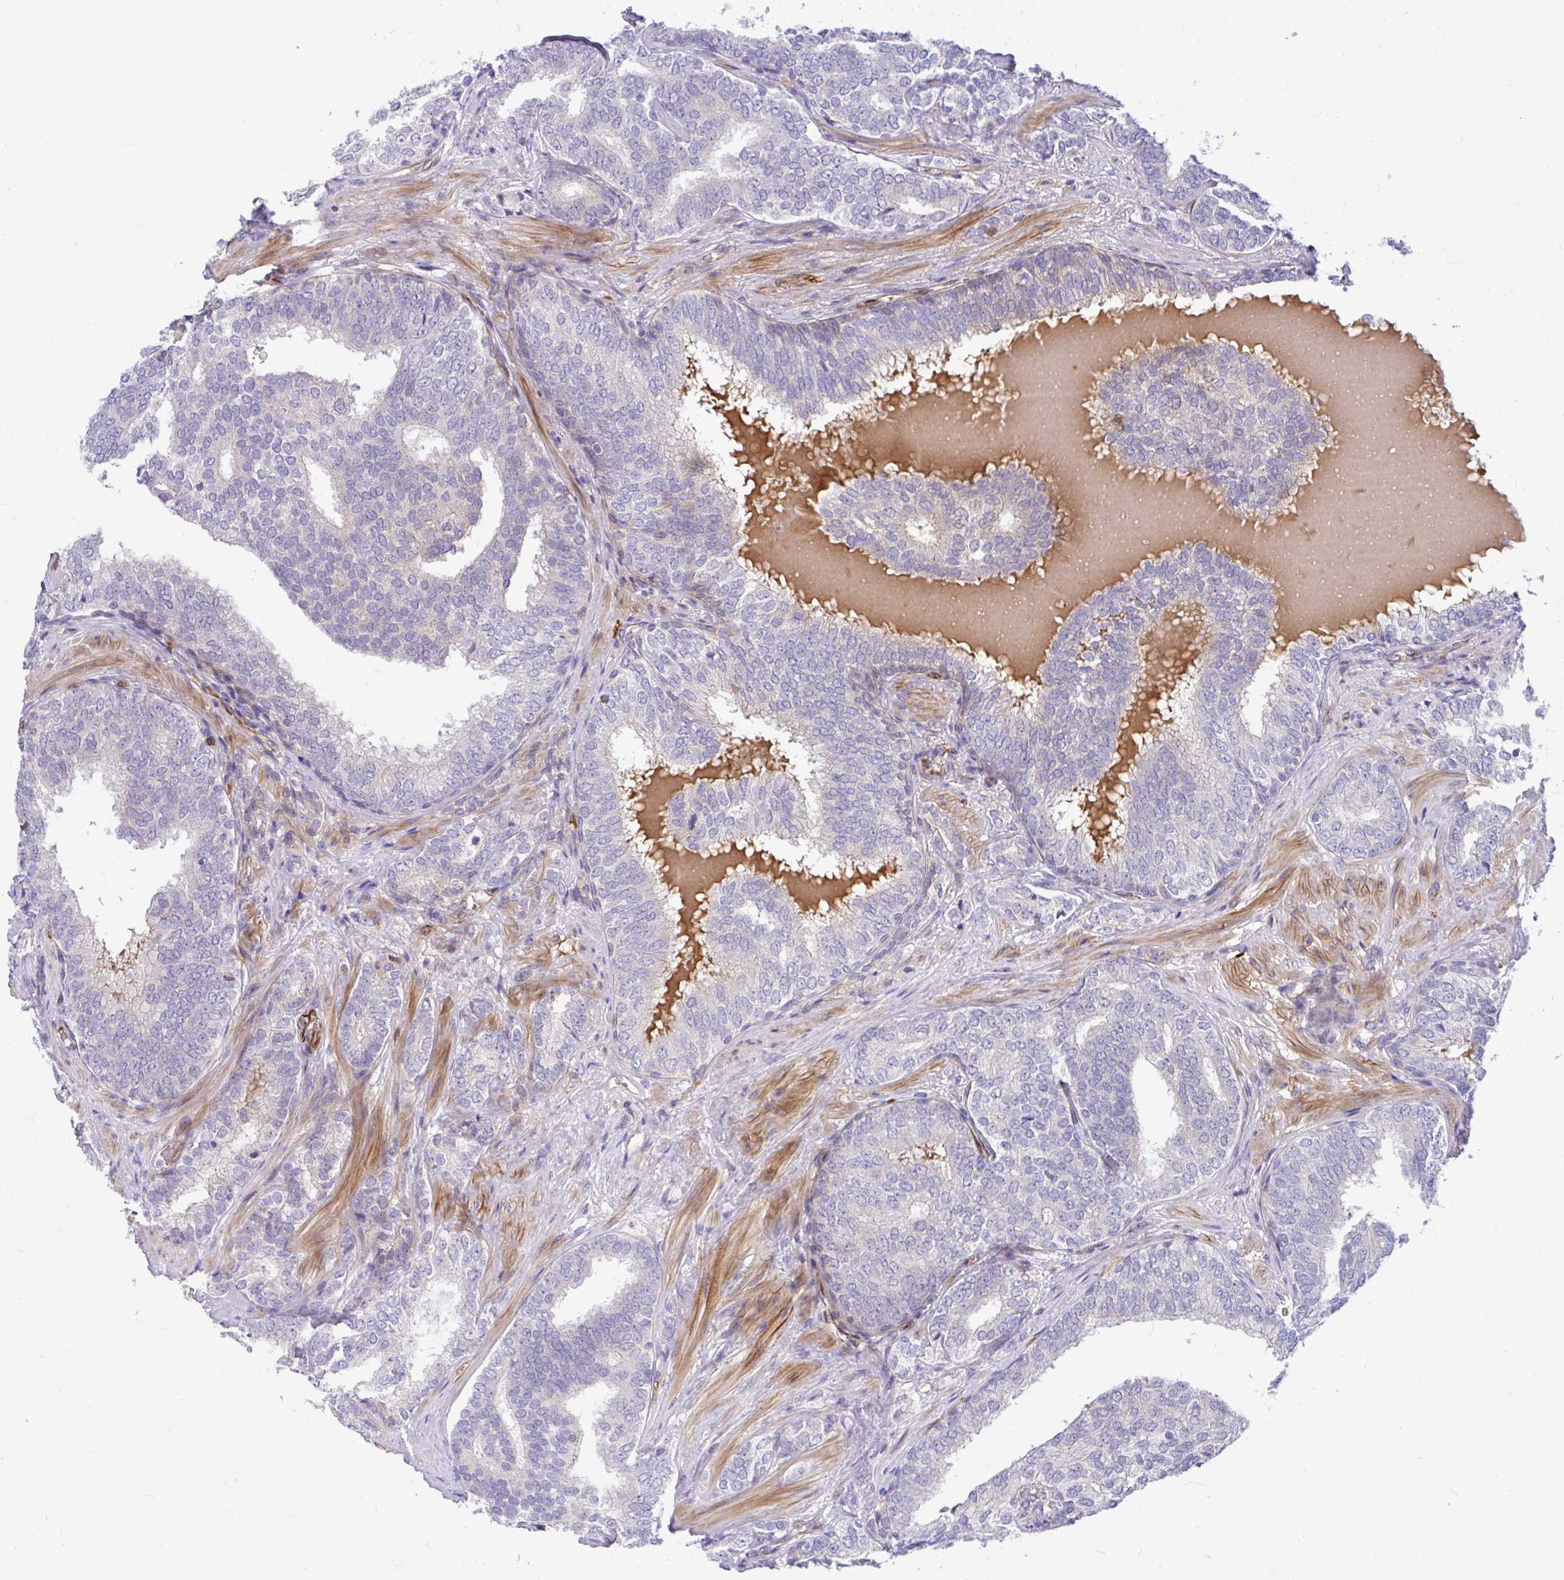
{"staining": {"intensity": "negative", "quantity": "none", "location": "none"}, "tissue": "prostate cancer", "cell_type": "Tumor cells", "image_type": "cancer", "snomed": [{"axis": "morphology", "description": "Adenocarcinoma, High grade"}, {"axis": "topography", "description": "Prostate"}], "caption": "High power microscopy micrograph of an immunohistochemistry (IHC) histopathology image of prostate high-grade adenocarcinoma, revealing no significant positivity in tumor cells.", "gene": "ESPNL", "patient": {"sex": "male", "age": 72}}